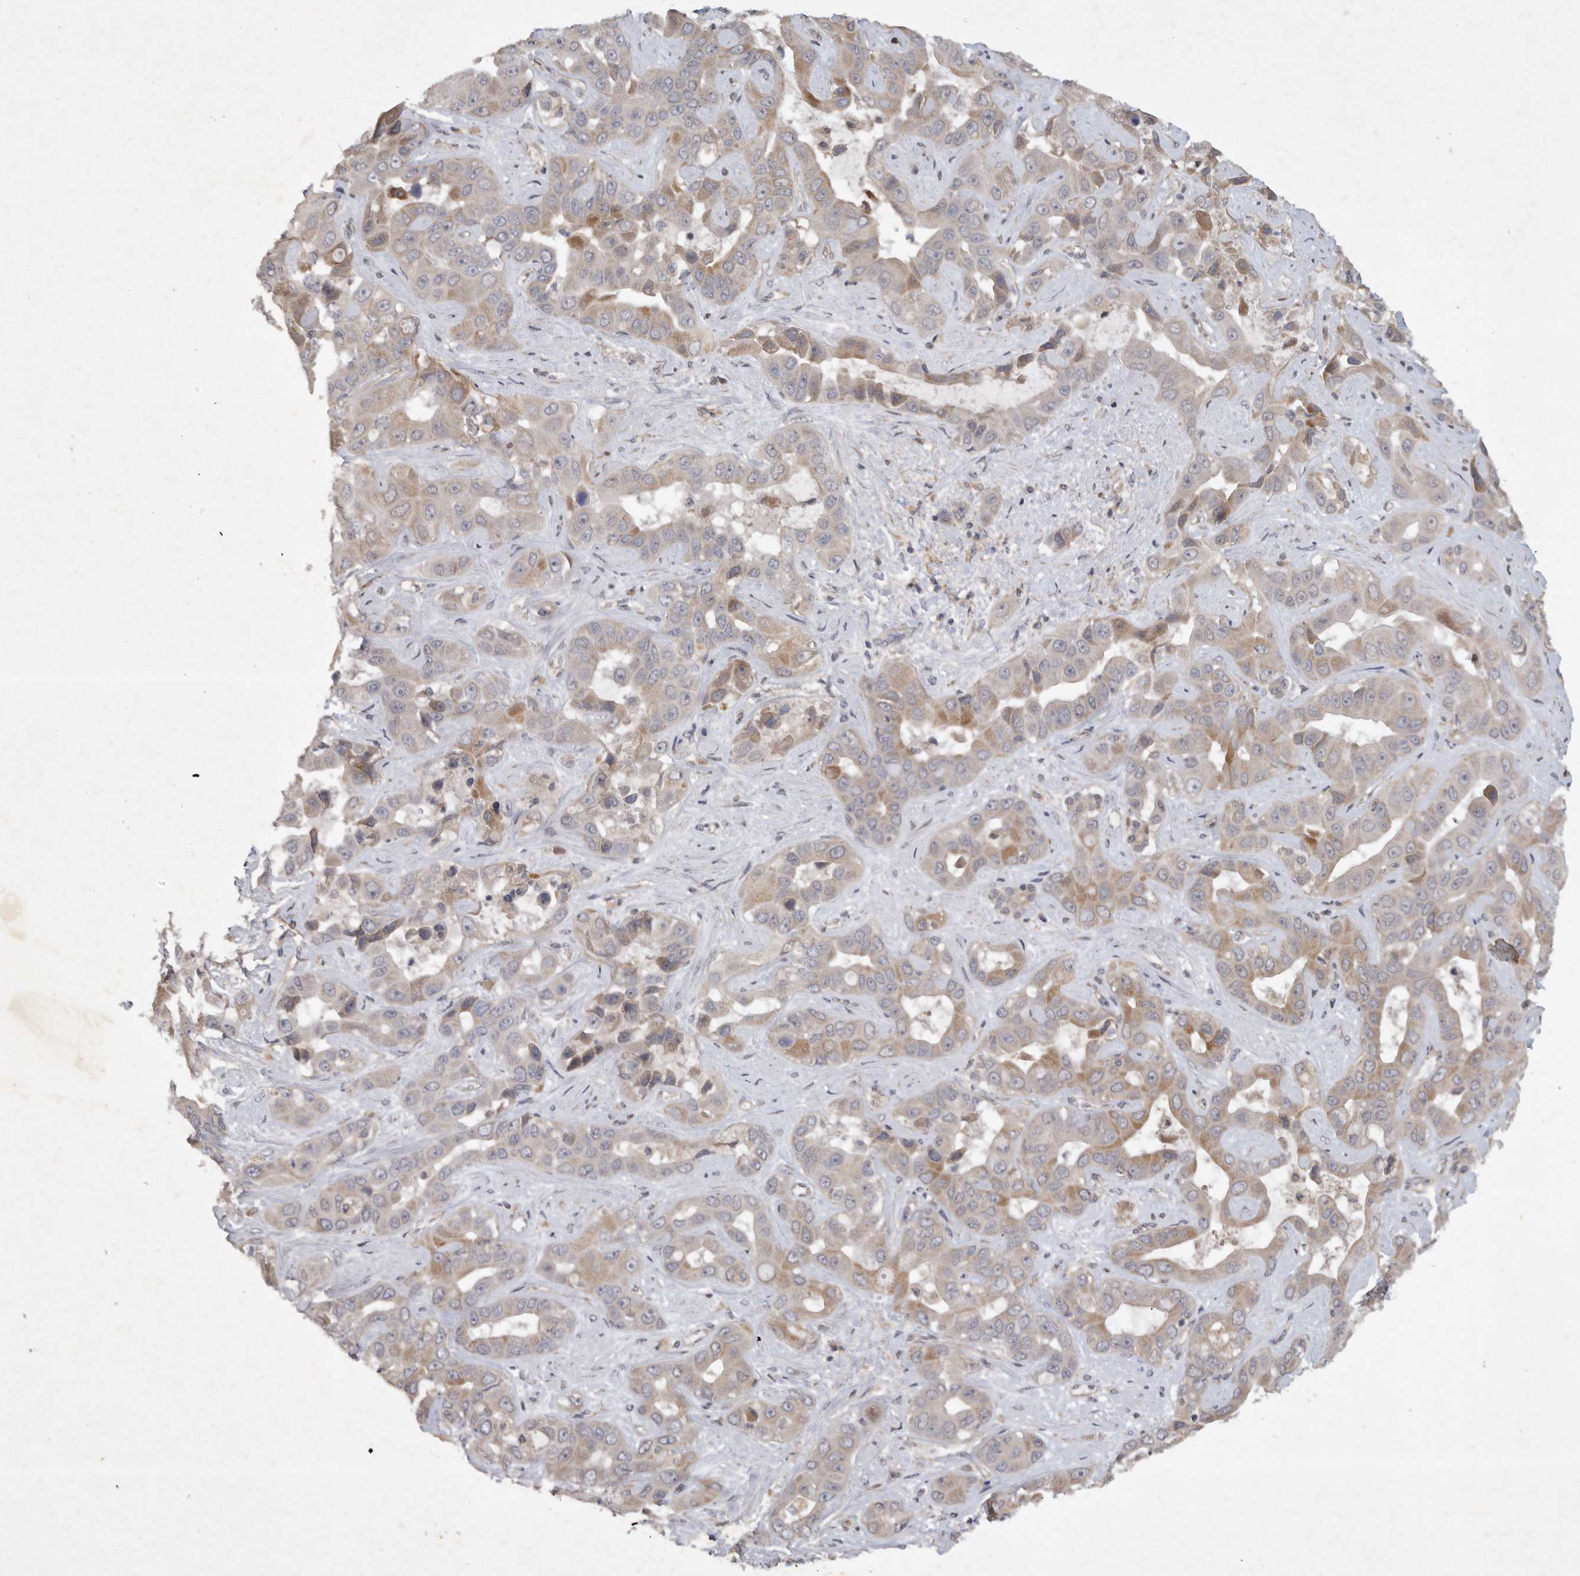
{"staining": {"intensity": "moderate", "quantity": "<25%", "location": "cytoplasmic/membranous"}, "tissue": "liver cancer", "cell_type": "Tumor cells", "image_type": "cancer", "snomed": [{"axis": "morphology", "description": "Cholangiocarcinoma"}, {"axis": "topography", "description": "Liver"}], "caption": "There is low levels of moderate cytoplasmic/membranous expression in tumor cells of liver cholangiocarcinoma, as demonstrated by immunohistochemical staining (brown color).", "gene": "EDEM3", "patient": {"sex": "female", "age": 52}}